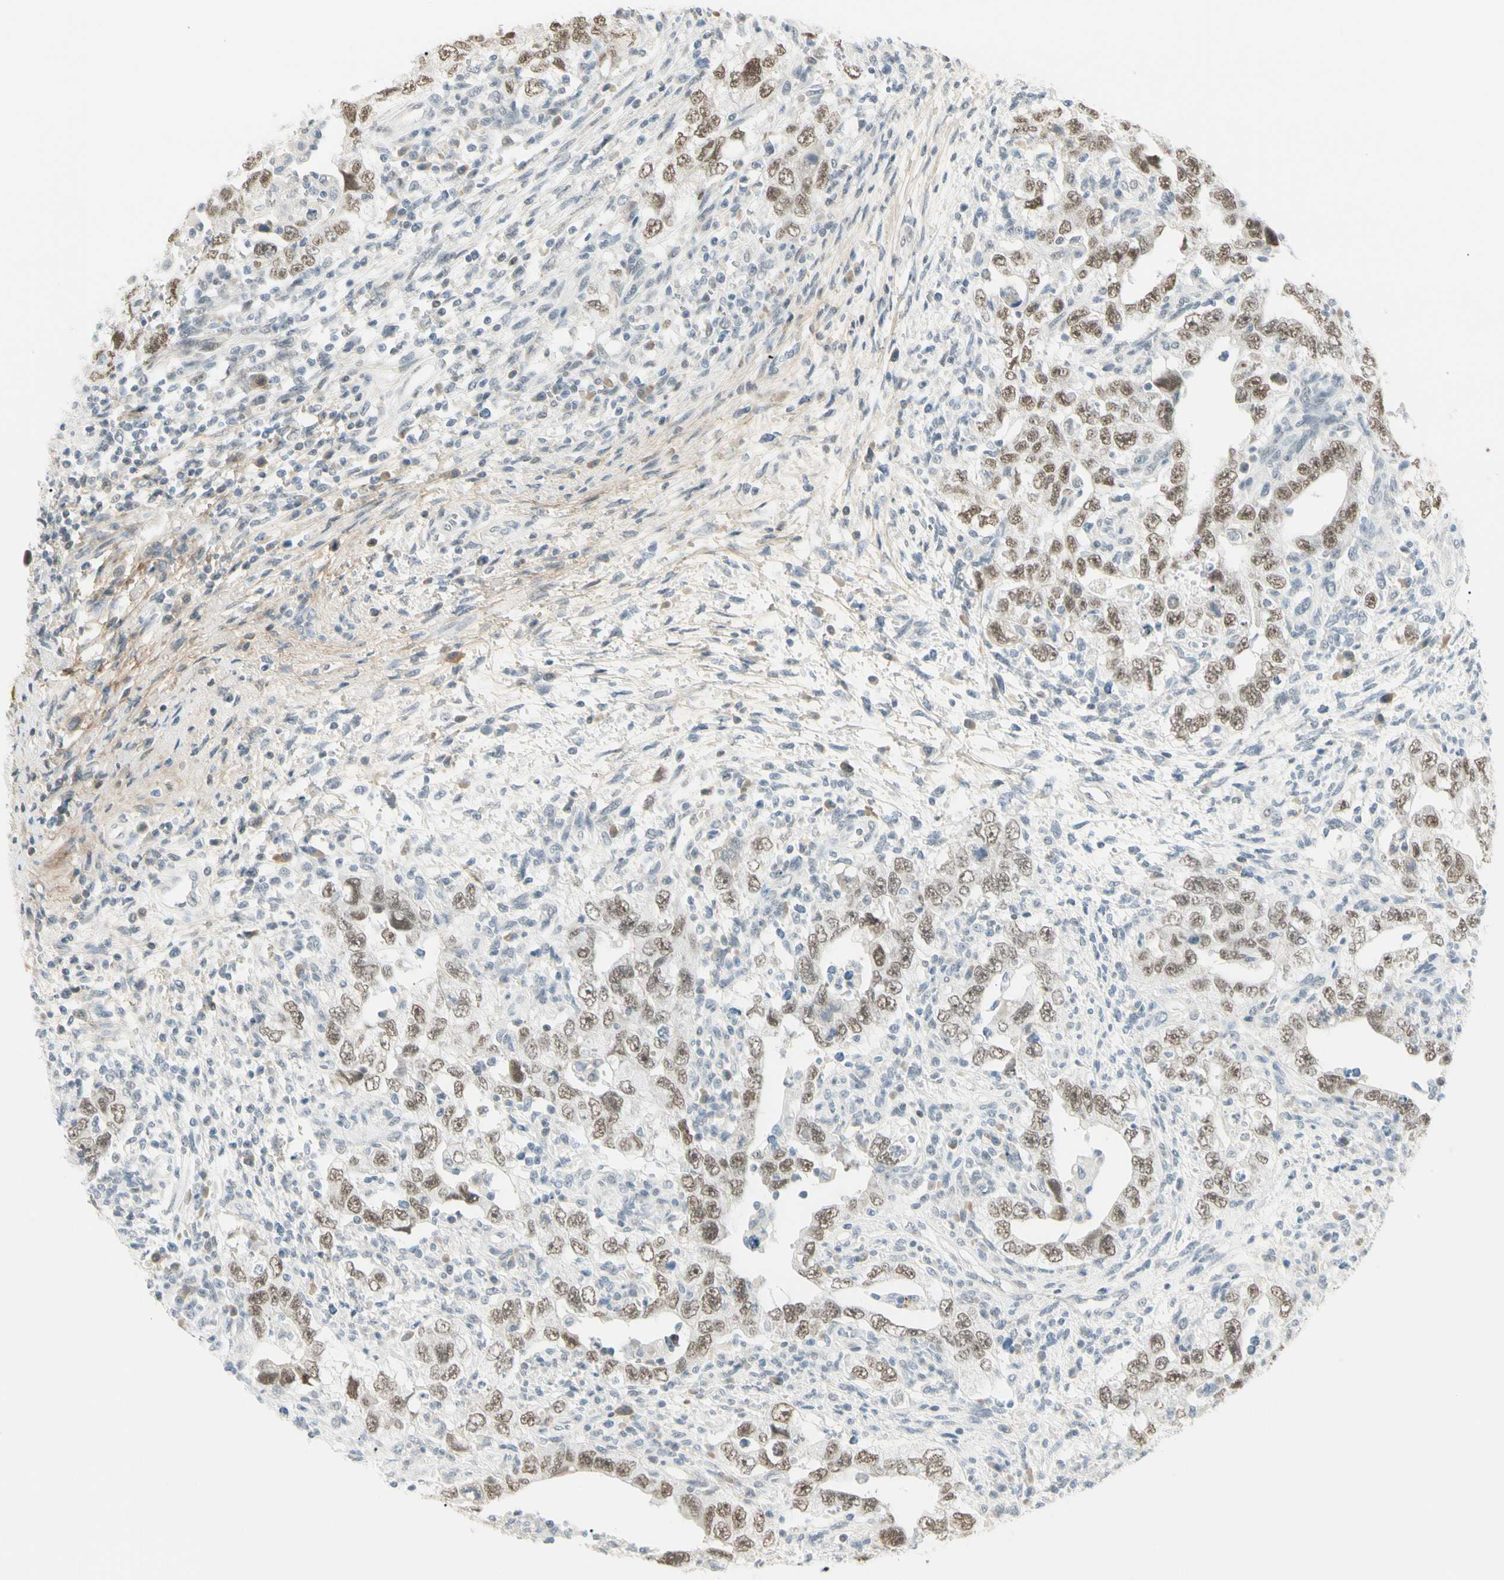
{"staining": {"intensity": "weak", "quantity": ">75%", "location": "nuclear"}, "tissue": "testis cancer", "cell_type": "Tumor cells", "image_type": "cancer", "snomed": [{"axis": "morphology", "description": "Carcinoma, Embryonal, NOS"}, {"axis": "topography", "description": "Testis"}], "caption": "Protein expression analysis of human embryonal carcinoma (testis) reveals weak nuclear expression in approximately >75% of tumor cells. The staining is performed using DAB brown chromogen to label protein expression. The nuclei are counter-stained blue using hematoxylin.", "gene": "ASPN", "patient": {"sex": "male", "age": 26}}